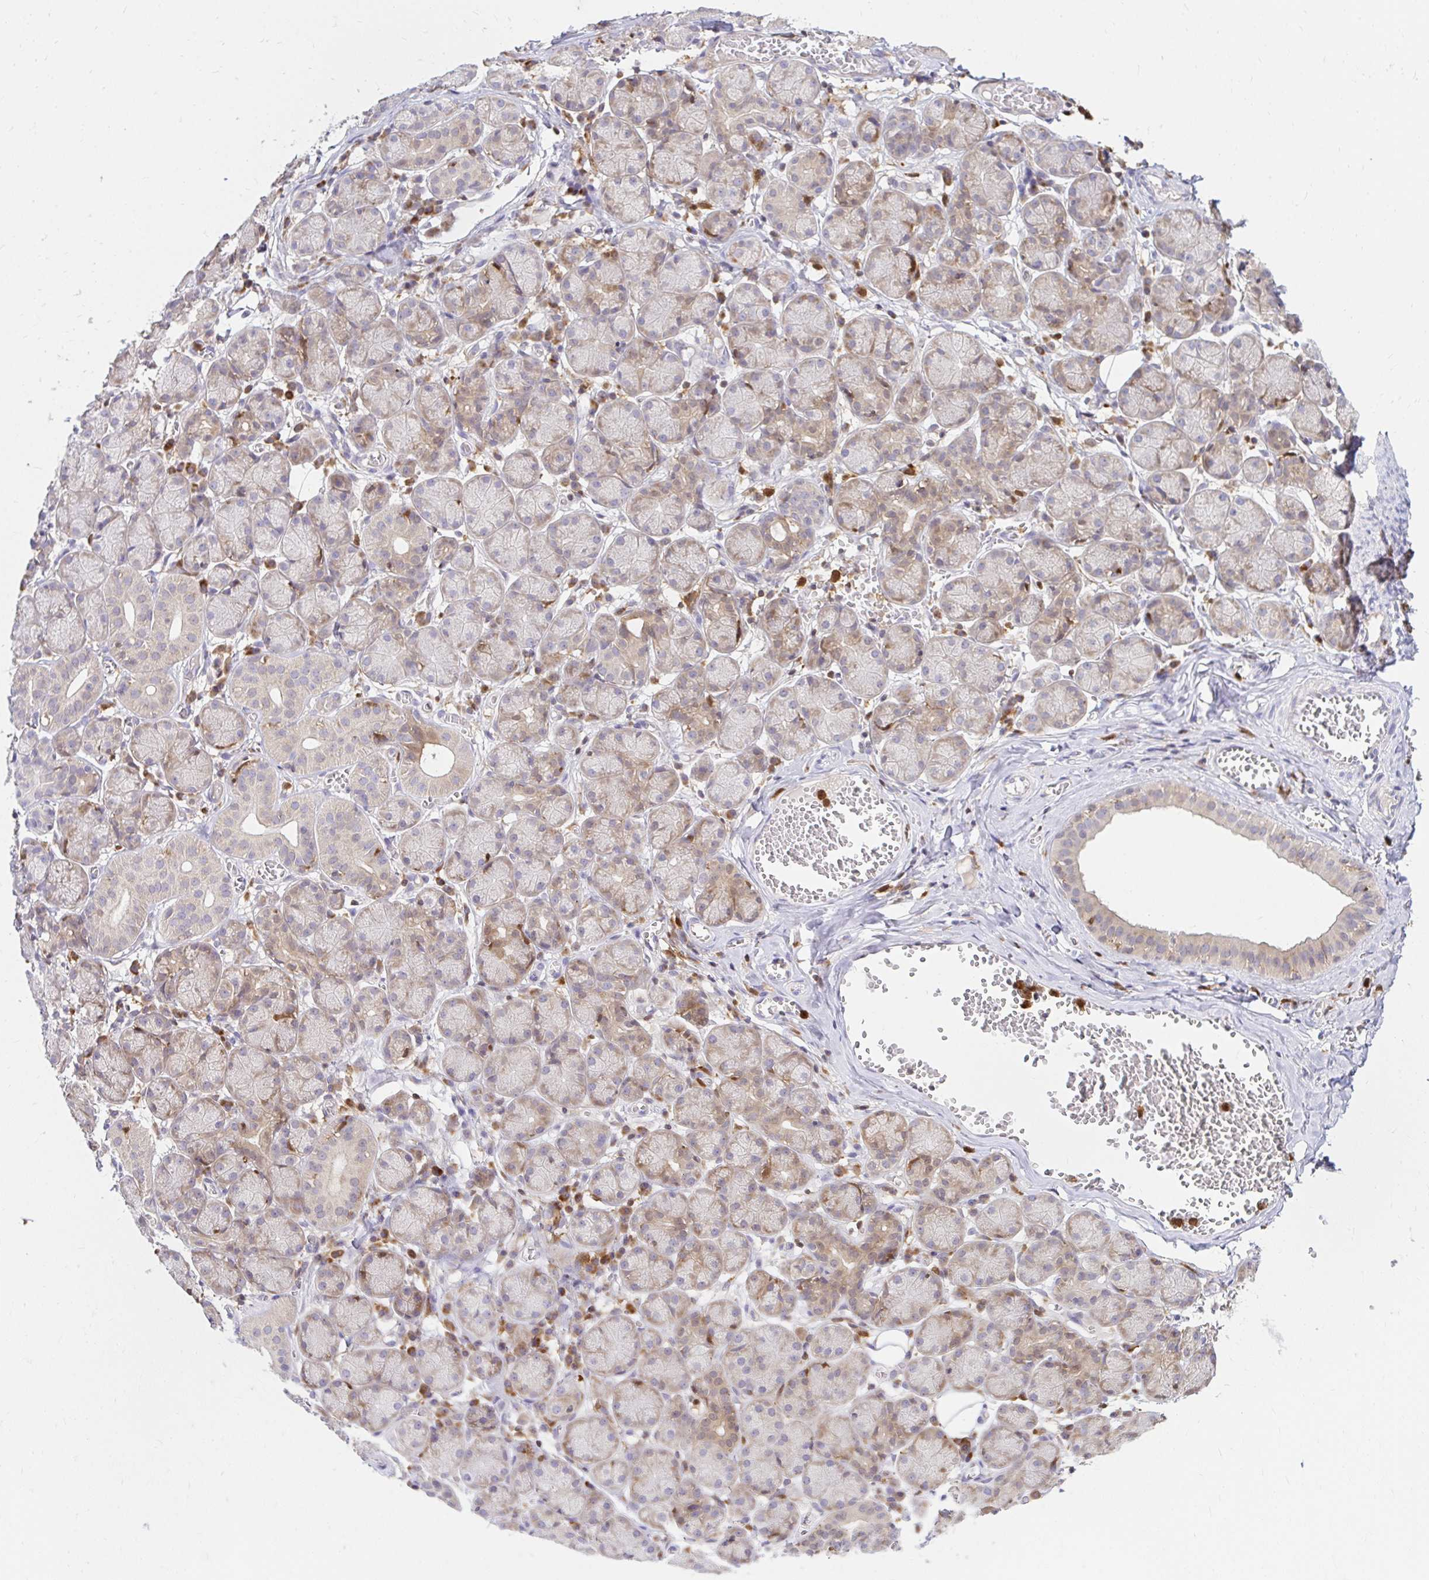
{"staining": {"intensity": "moderate", "quantity": "25%-75%", "location": "cytoplasmic/membranous"}, "tissue": "salivary gland", "cell_type": "Glandular cells", "image_type": "normal", "snomed": [{"axis": "morphology", "description": "Normal tissue, NOS"}, {"axis": "topography", "description": "Salivary gland"}], "caption": "Salivary gland stained for a protein (brown) shows moderate cytoplasmic/membranous positive staining in about 25%-75% of glandular cells.", "gene": "PYCARD", "patient": {"sex": "female", "age": 24}}